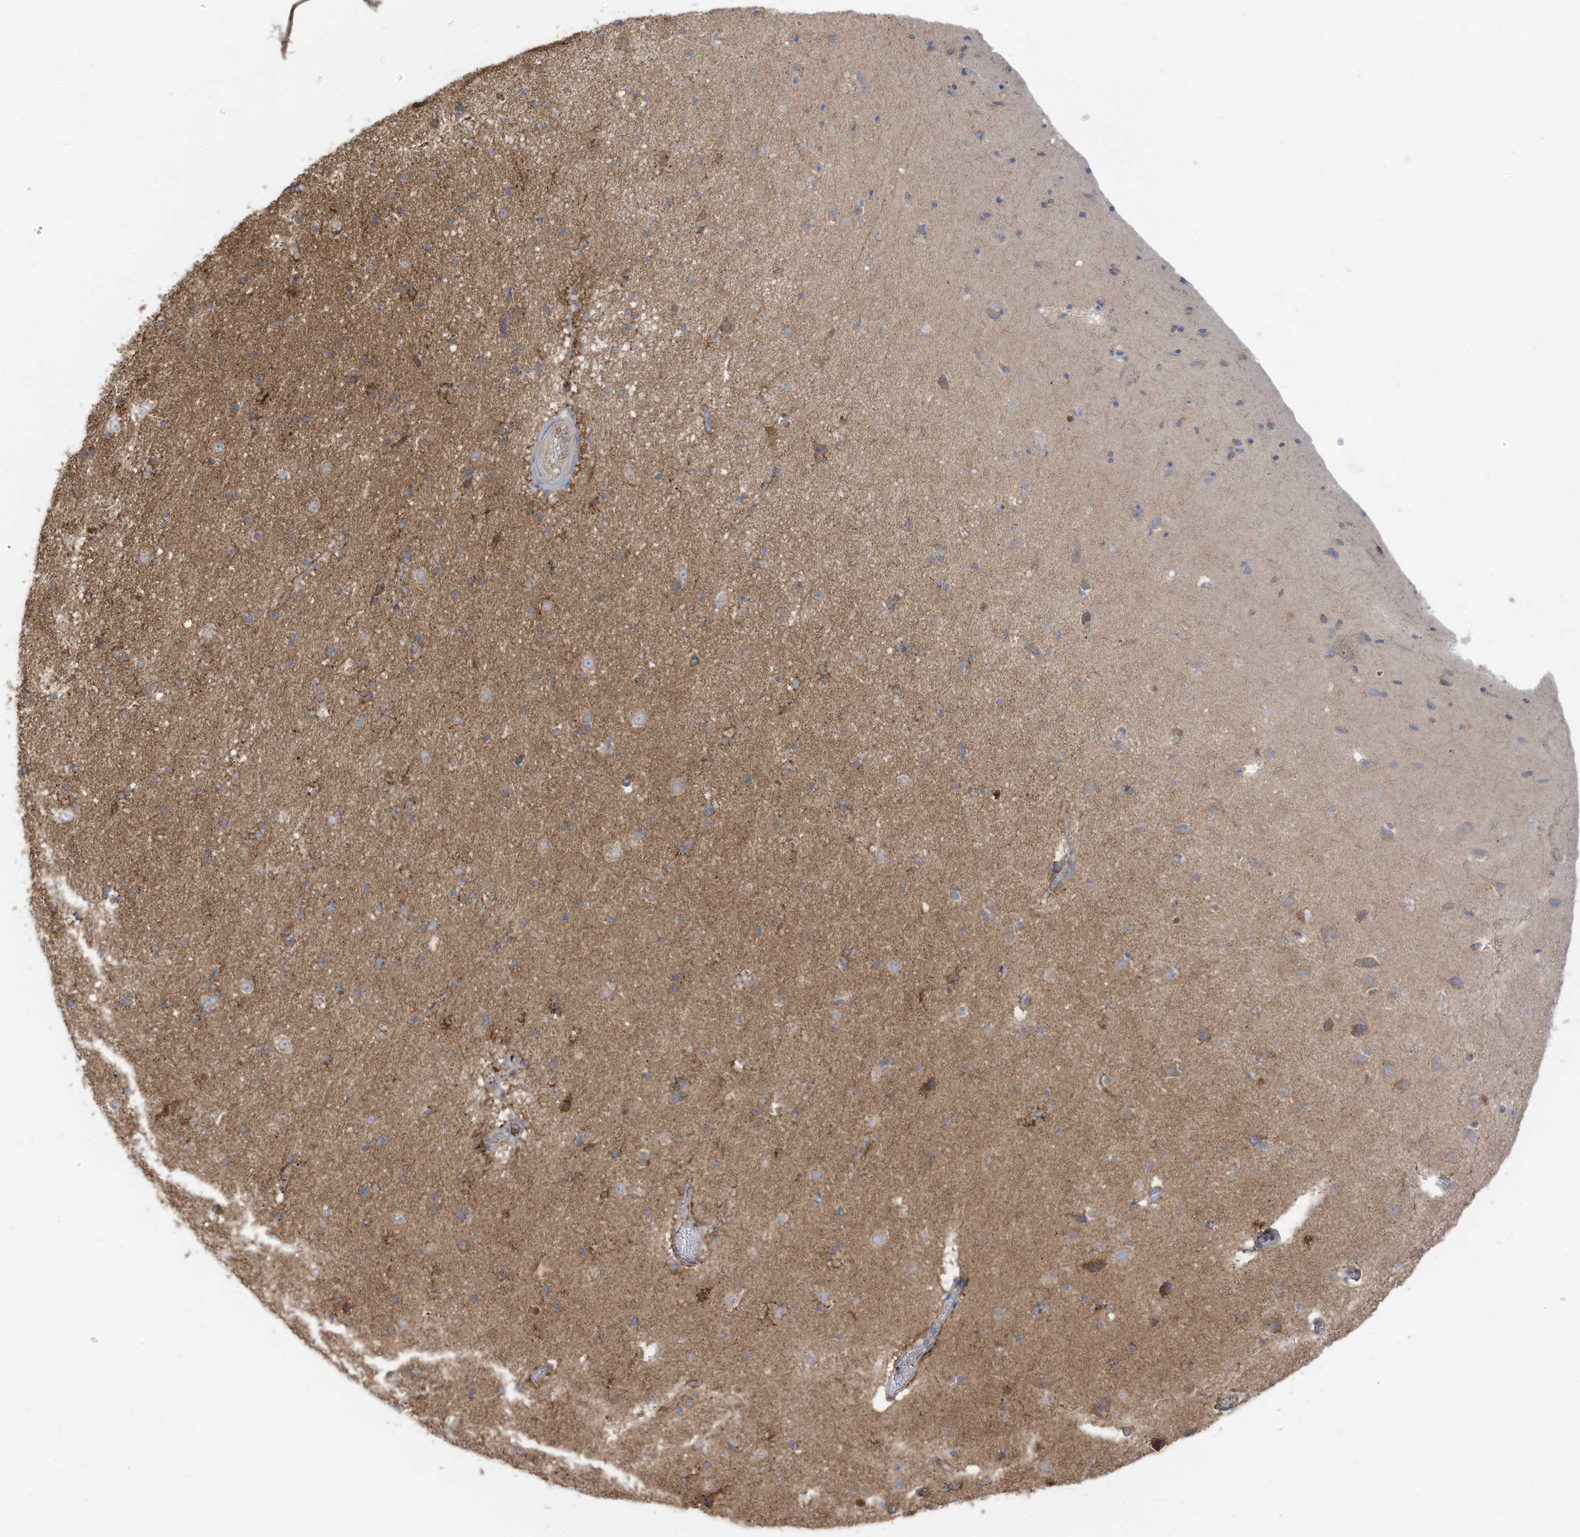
{"staining": {"intensity": "strong", "quantity": "25%-75%", "location": "cytoplasmic/membranous"}, "tissue": "cerebral cortex", "cell_type": "Endothelial cells", "image_type": "normal", "snomed": [{"axis": "morphology", "description": "Normal tissue, NOS"}, {"axis": "topography", "description": "Cerebral cortex"}], "caption": "Immunohistochemical staining of unremarkable cerebral cortex displays 25%-75% levels of strong cytoplasmic/membranous protein staining in about 25%-75% of endothelial cells.", "gene": "CGAS", "patient": {"sex": "male", "age": 34}}